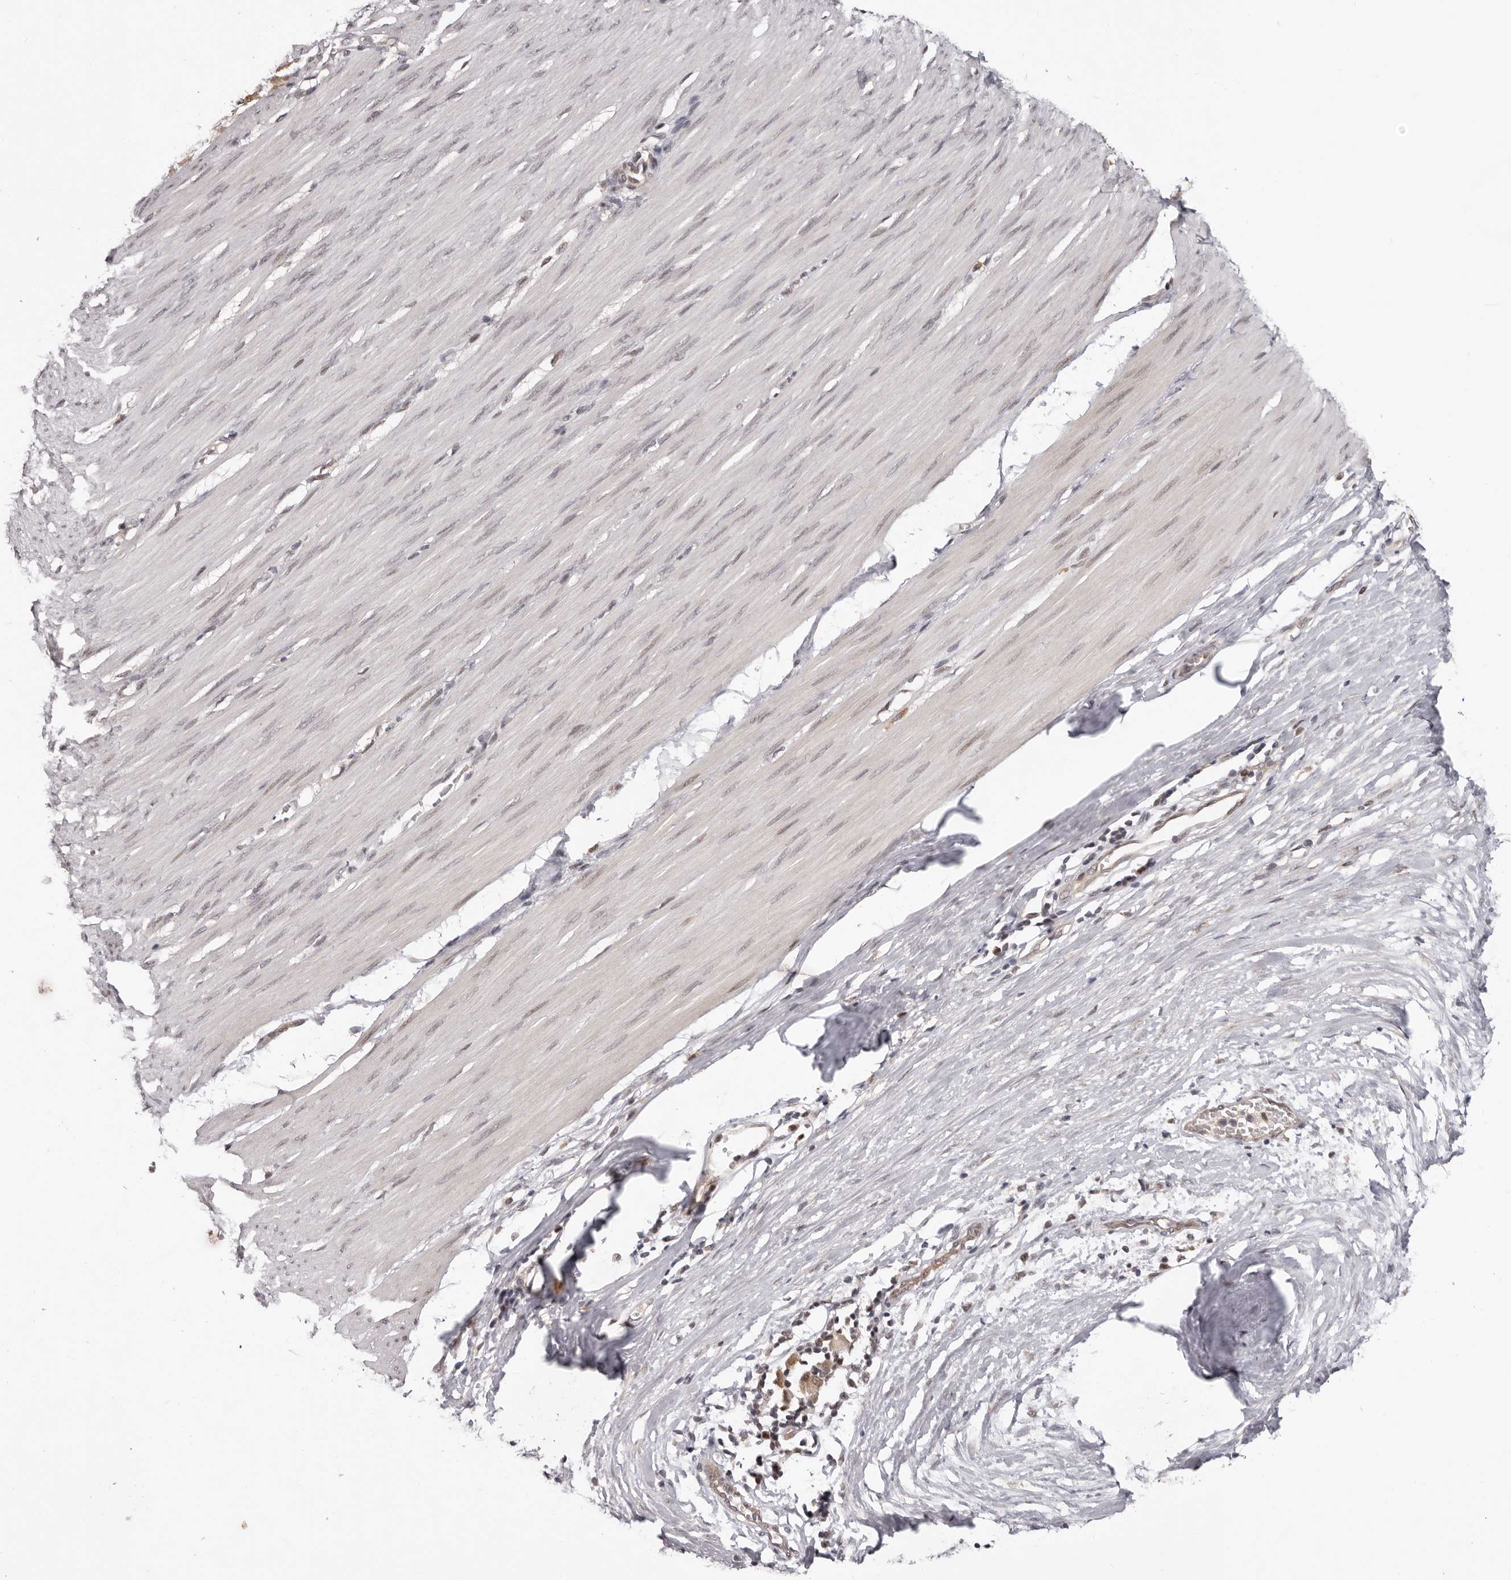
{"staining": {"intensity": "weak", "quantity": "<25%", "location": "nuclear"}, "tissue": "smooth muscle", "cell_type": "Smooth muscle cells", "image_type": "normal", "snomed": [{"axis": "morphology", "description": "Normal tissue, NOS"}, {"axis": "morphology", "description": "Adenocarcinoma, NOS"}, {"axis": "topography", "description": "Colon"}, {"axis": "topography", "description": "Peripheral nerve tissue"}], "caption": "High magnification brightfield microscopy of unremarkable smooth muscle stained with DAB (3,3'-diaminobenzidine) (brown) and counterstained with hematoxylin (blue): smooth muscle cells show no significant positivity.", "gene": "TBX5", "patient": {"sex": "male", "age": 14}}